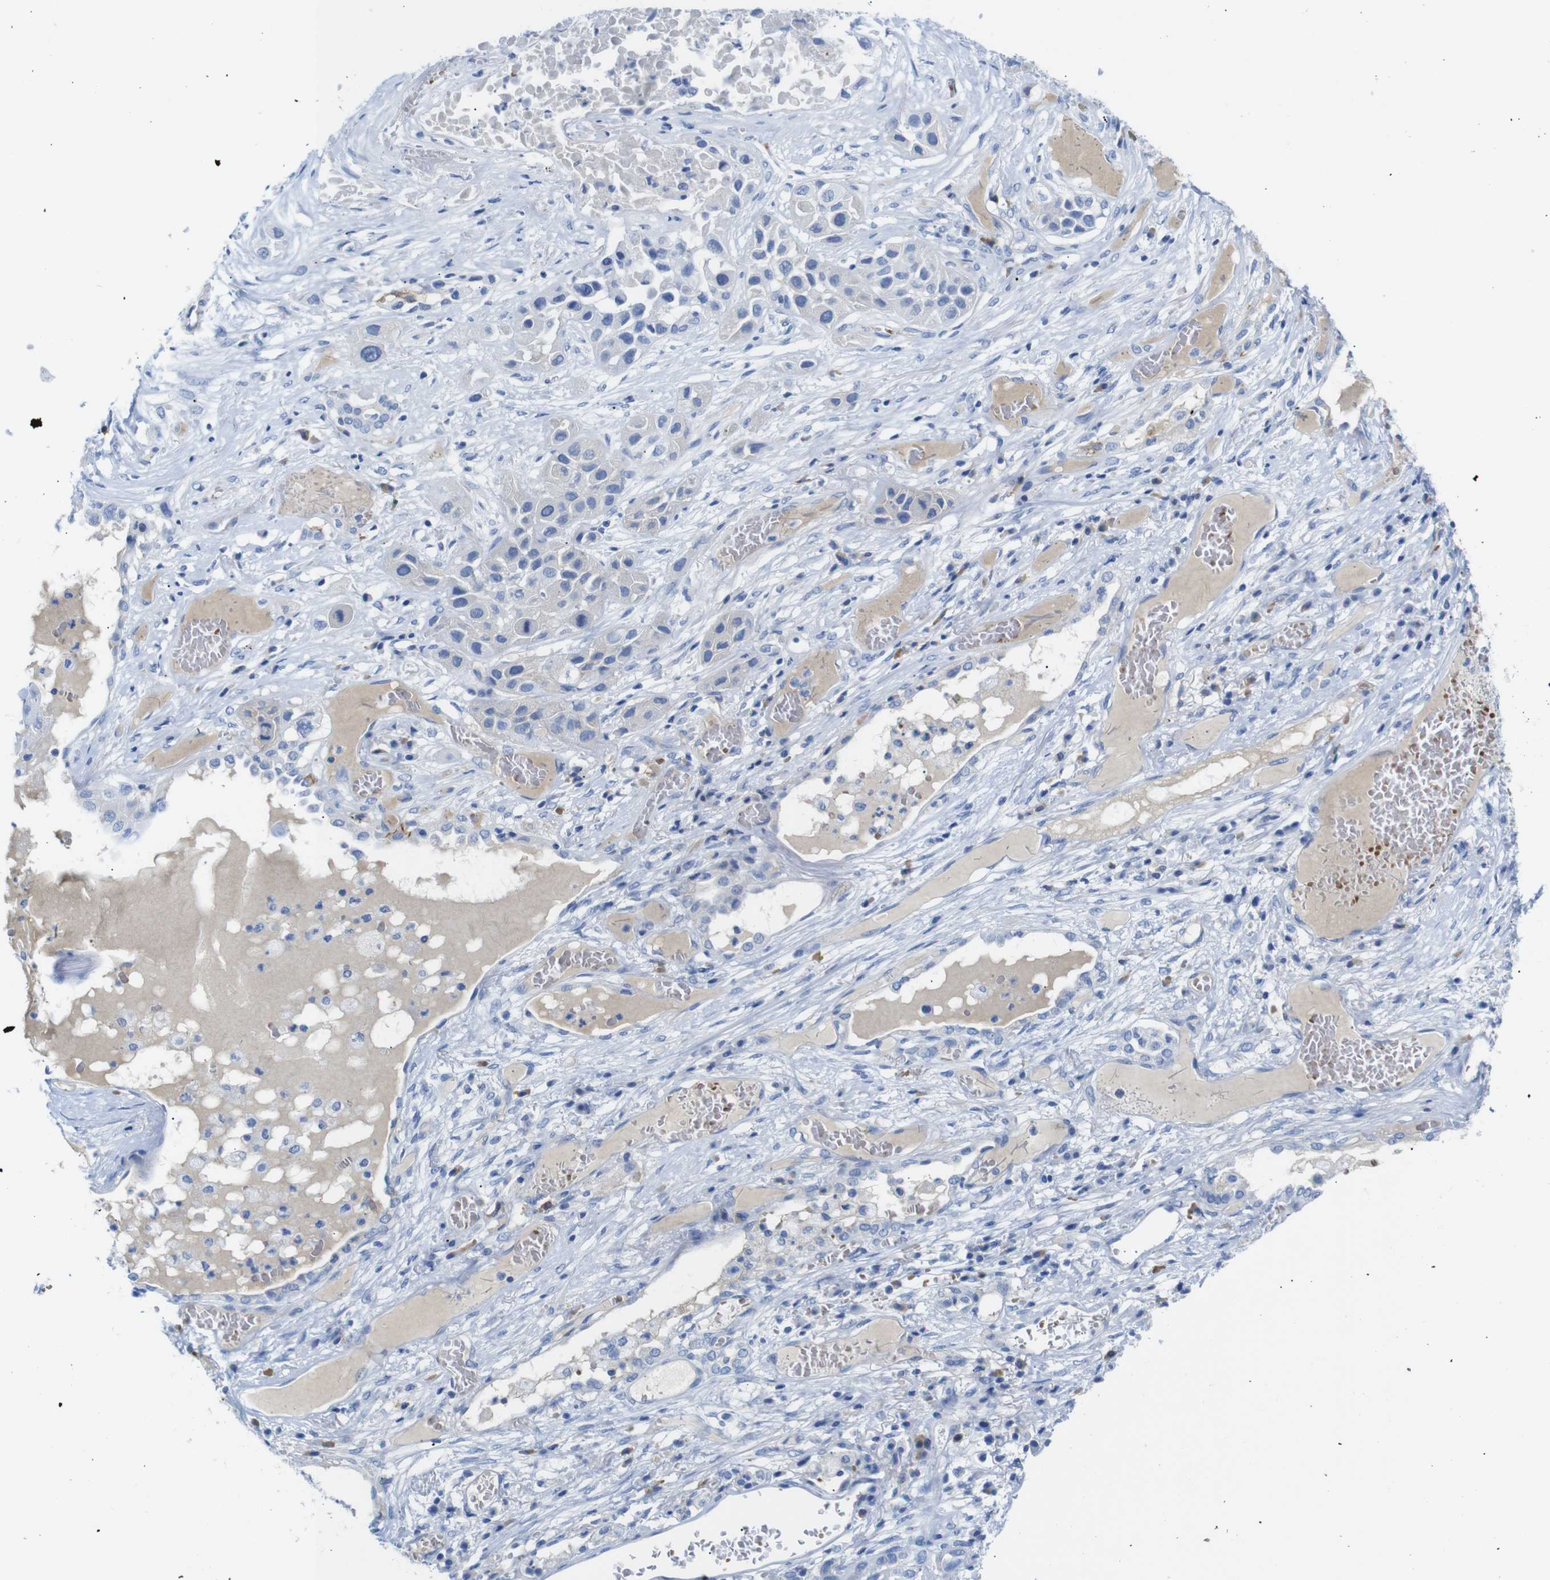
{"staining": {"intensity": "negative", "quantity": "none", "location": "none"}, "tissue": "lung cancer", "cell_type": "Tumor cells", "image_type": "cancer", "snomed": [{"axis": "morphology", "description": "Squamous cell carcinoma, NOS"}, {"axis": "topography", "description": "Lung"}], "caption": "High magnification brightfield microscopy of lung cancer stained with DAB (brown) and counterstained with hematoxylin (blue): tumor cells show no significant positivity.", "gene": "ERVMER34-1", "patient": {"sex": "male", "age": 71}}